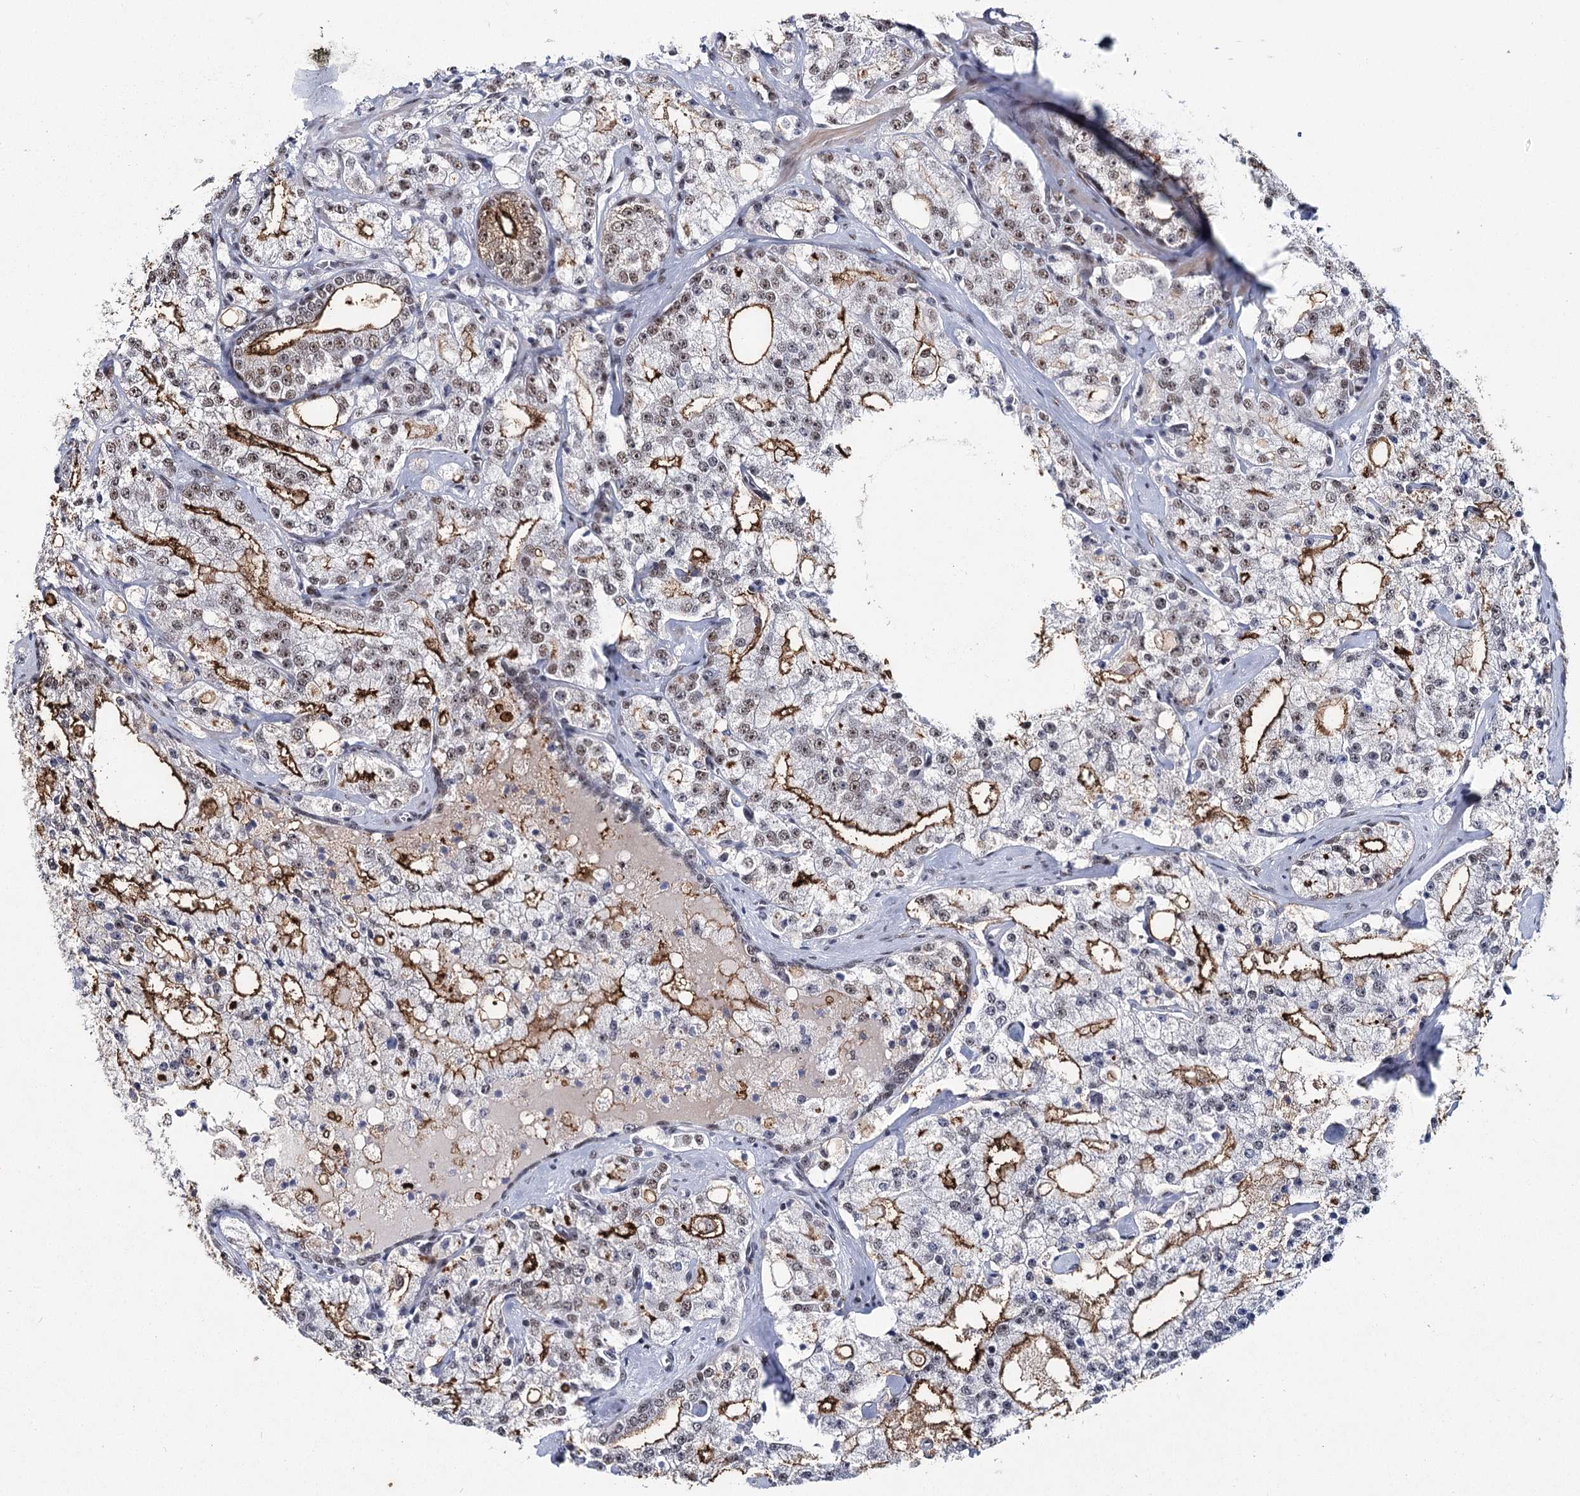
{"staining": {"intensity": "moderate", "quantity": ">75%", "location": "nuclear"}, "tissue": "prostate cancer", "cell_type": "Tumor cells", "image_type": "cancer", "snomed": [{"axis": "morphology", "description": "Adenocarcinoma, High grade"}, {"axis": "topography", "description": "Prostate"}], "caption": "Immunohistochemistry (IHC) of prostate cancer reveals medium levels of moderate nuclear staining in about >75% of tumor cells.", "gene": "SCAF8", "patient": {"sex": "male", "age": 64}}